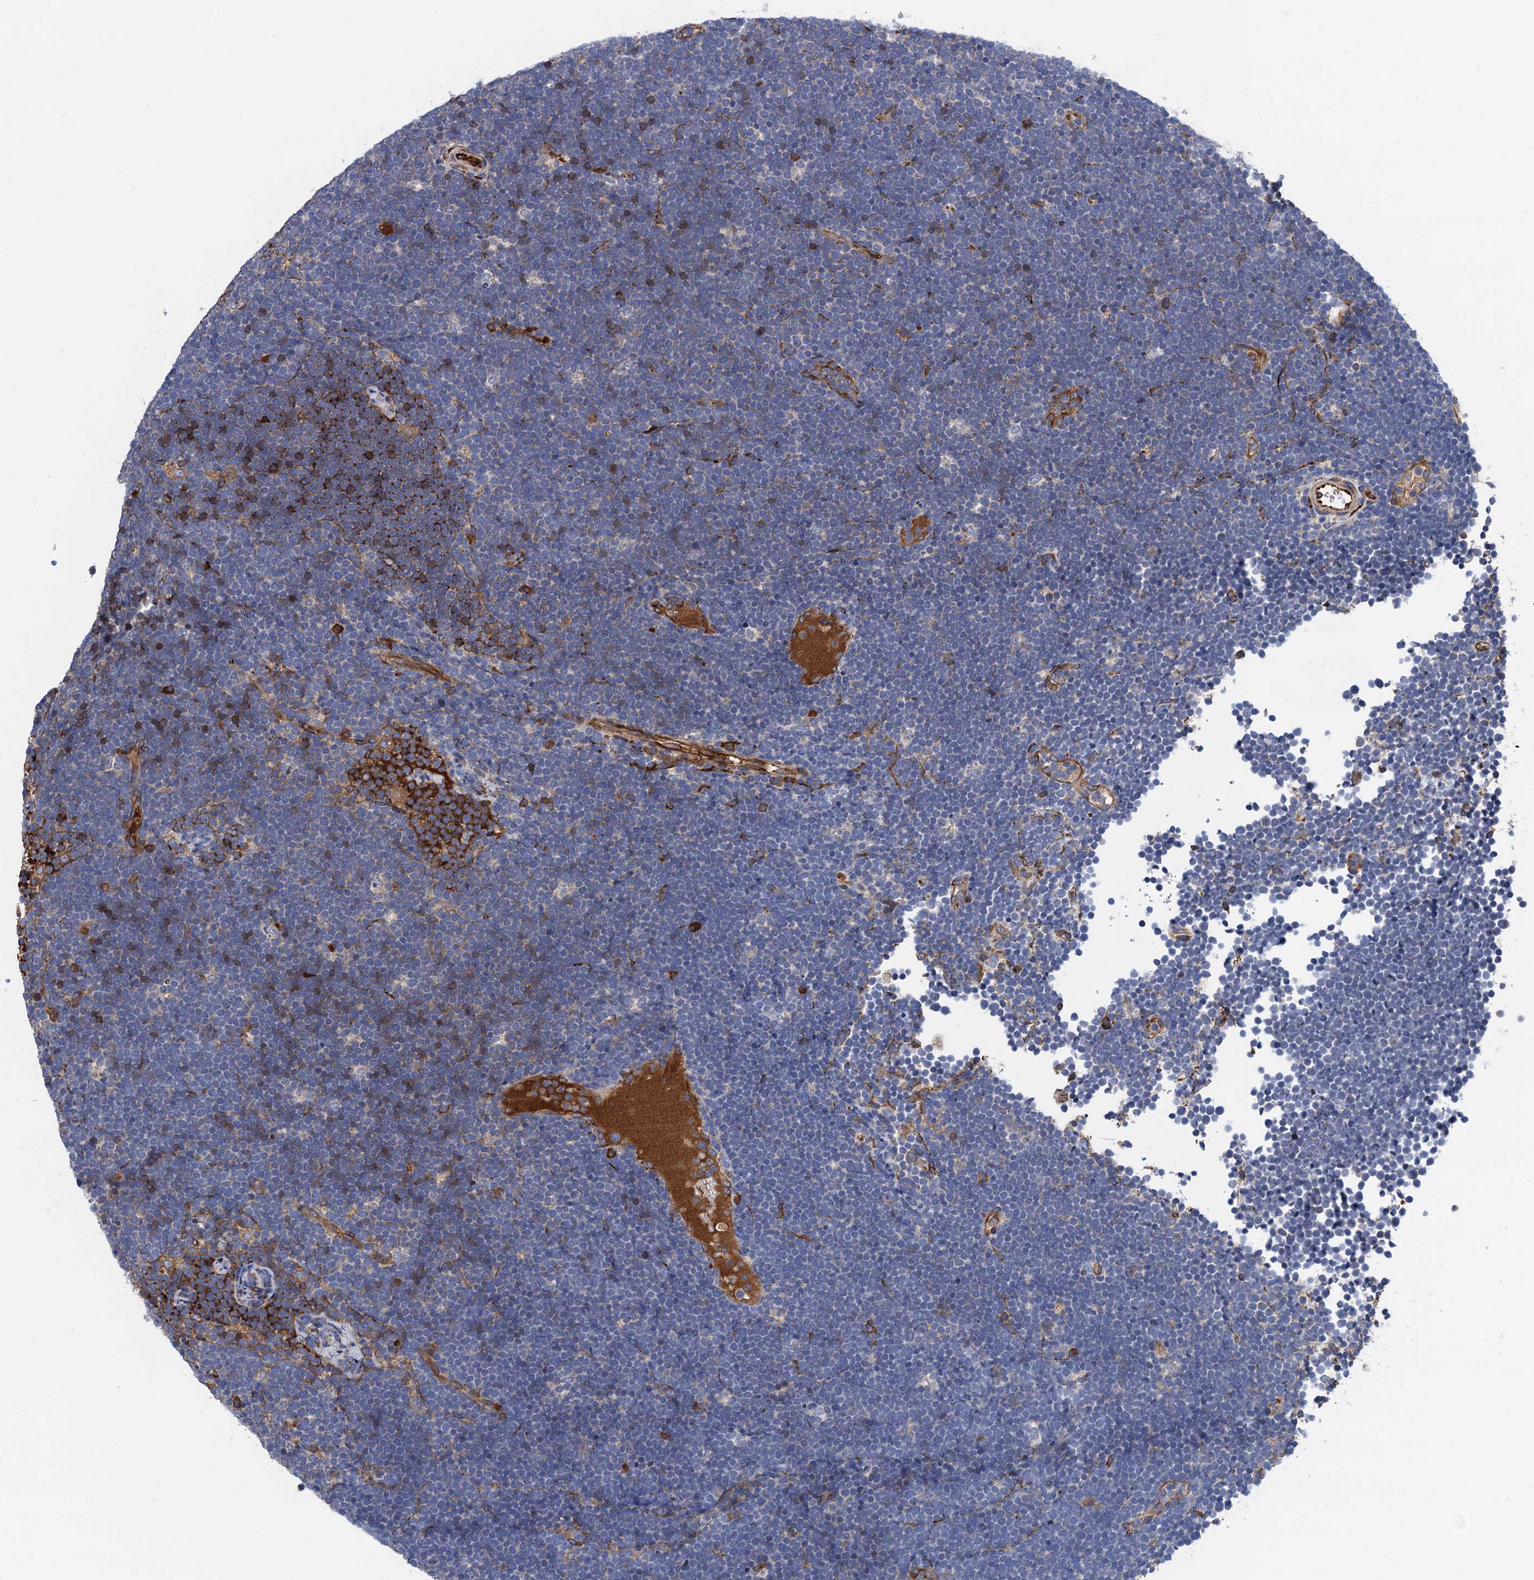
{"staining": {"intensity": "negative", "quantity": "none", "location": "none"}, "tissue": "lymphoma", "cell_type": "Tumor cells", "image_type": "cancer", "snomed": [{"axis": "morphology", "description": "Malignant lymphoma, non-Hodgkin's type, High grade"}, {"axis": "topography", "description": "Lymph node"}], "caption": "A high-resolution photomicrograph shows IHC staining of lymphoma, which demonstrates no significant staining in tumor cells.", "gene": "CNNM1", "patient": {"sex": "male", "age": 13}}